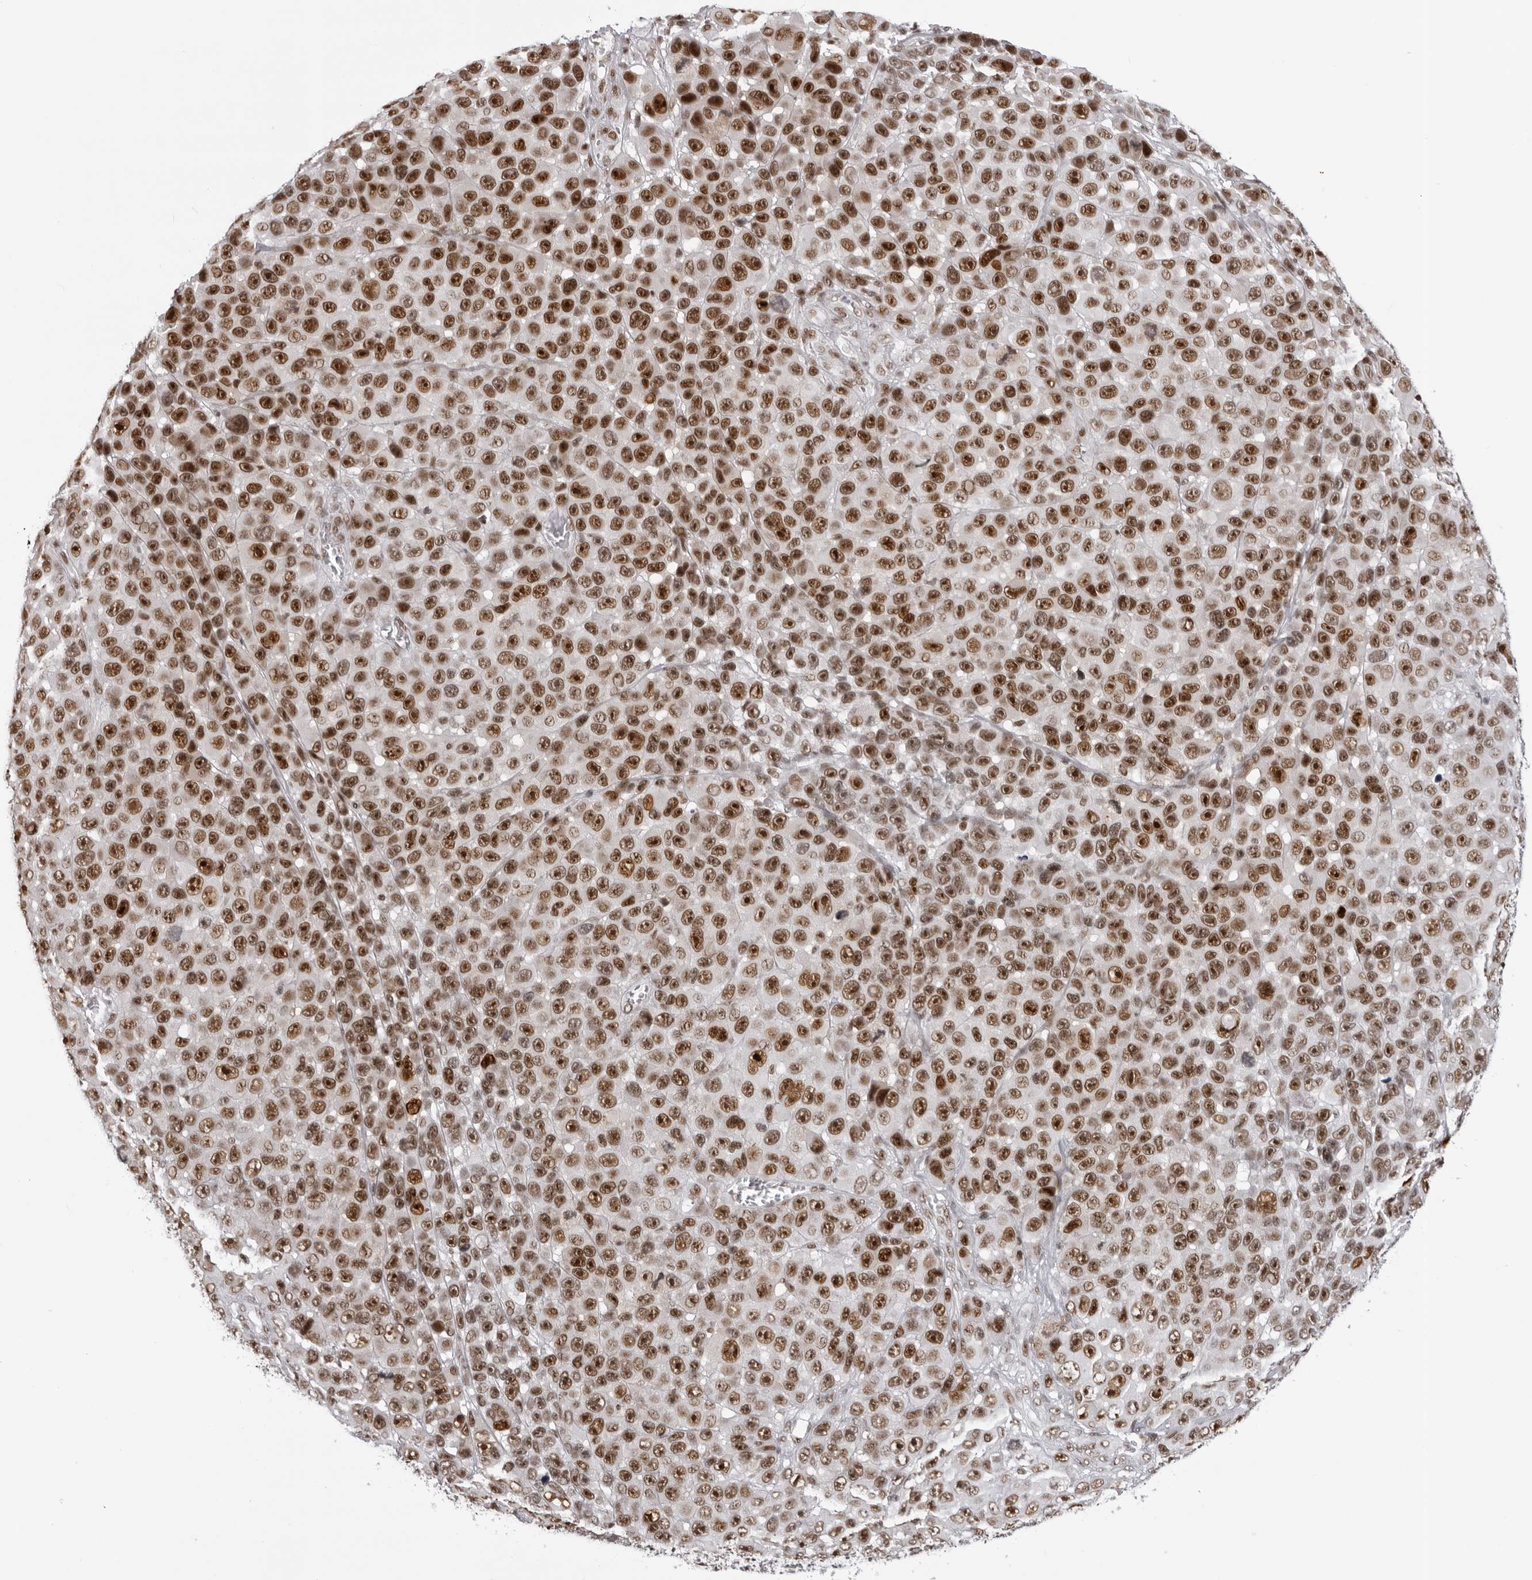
{"staining": {"intensity": "strong", "quantity": ">75%", "location": "nuclear"}, "tissue": "melanoma", "cell_type": "Tumor cells", "image_type": "cancer", "snomed": [{"axis": "morphology", "description": "Malignant melanoma, NOS"}, {"axis": "topography", "description": "Skin"}], "caption": "Approximately >75% of tumor cells in malignant melanoma show strong nuclear protein expression as visualized by brown immunohistochemical staining.", "gene": "HEXIM2", "patient": {"sex": "male", "age": 53}}